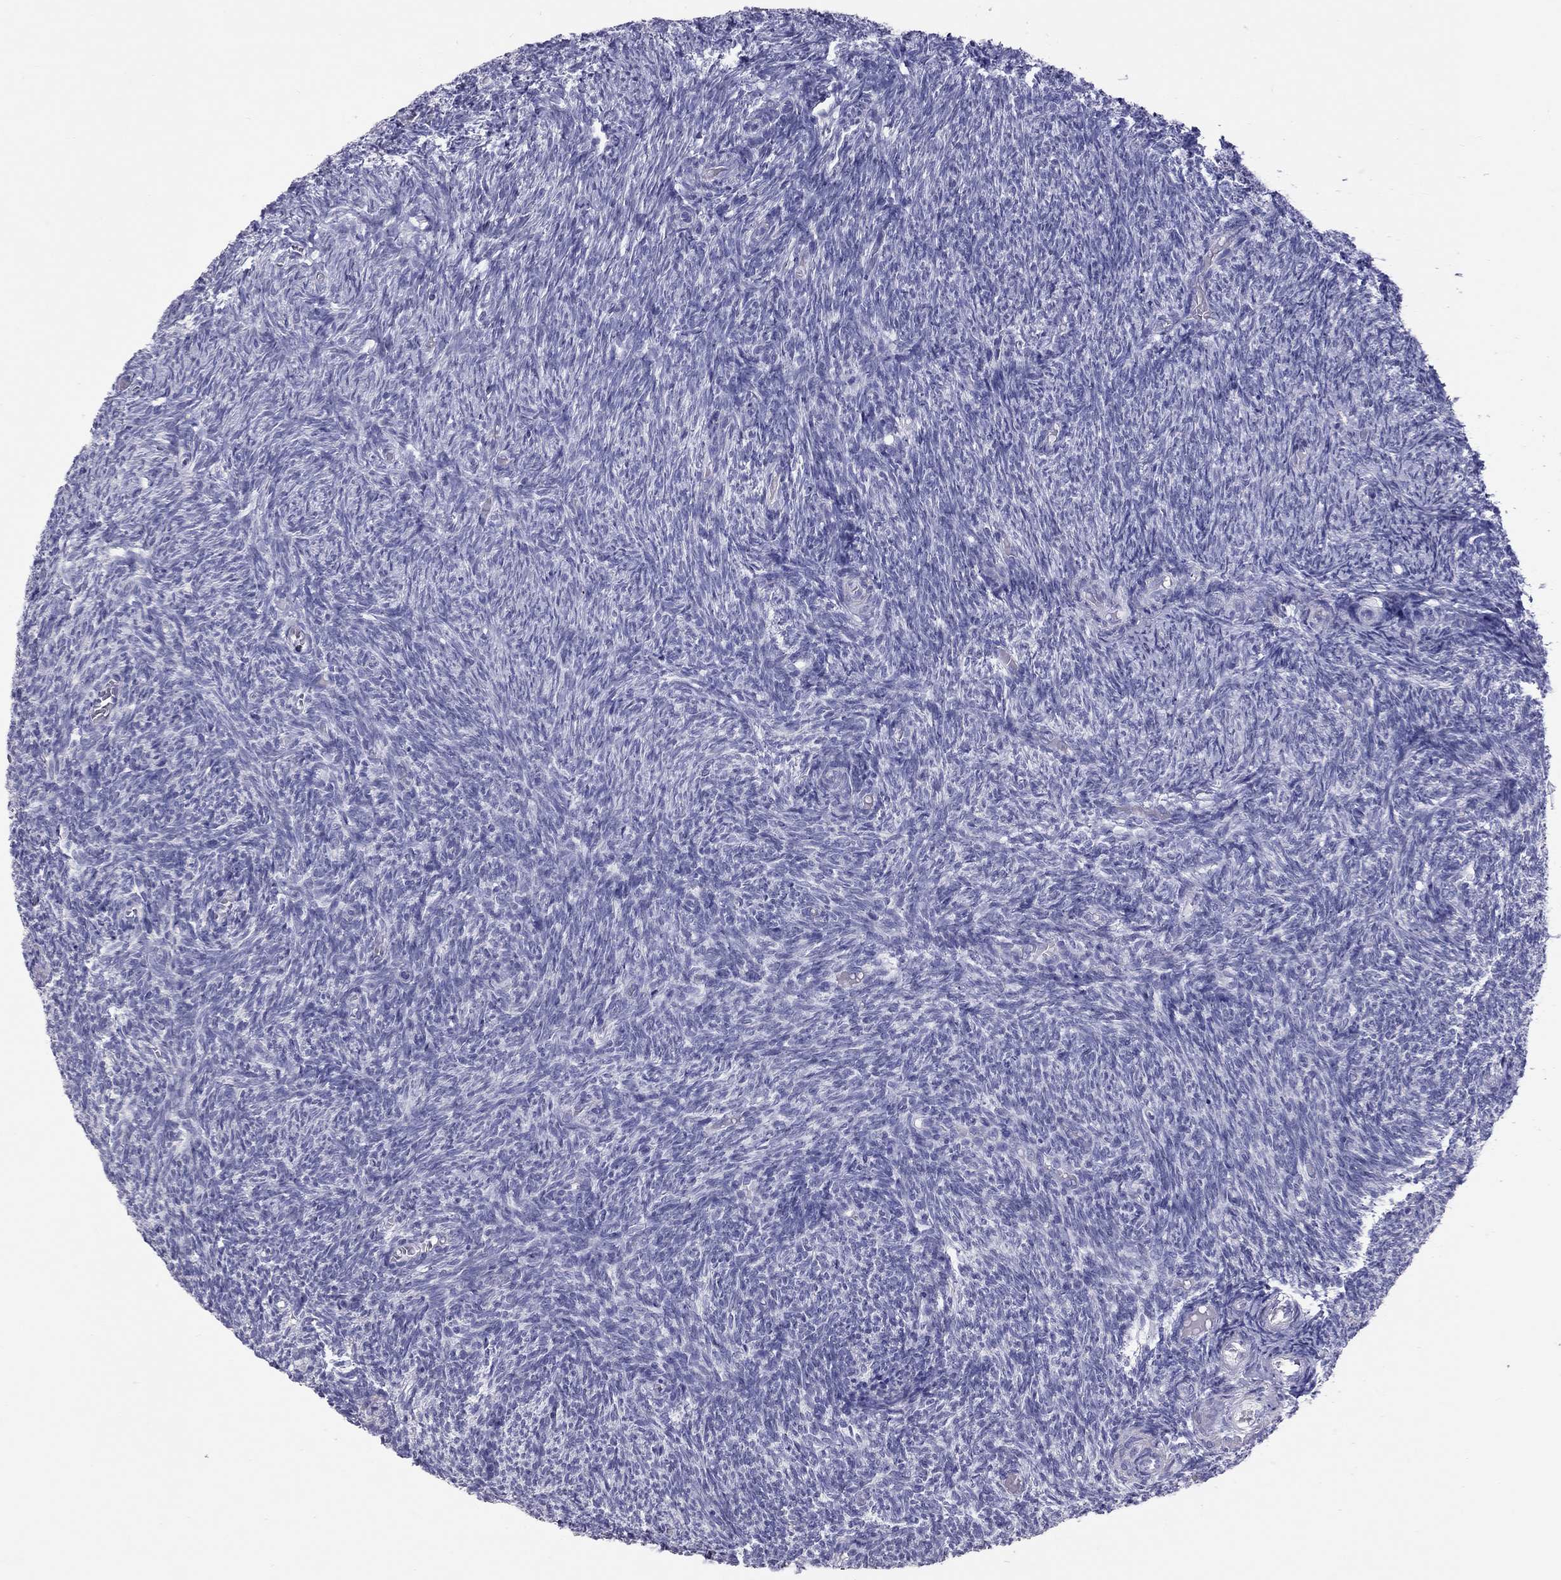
{"staining": {"intensity": "negative", "quantity": "none", "location": "none"}, "tissue": "ovary", "cell_type": "Follicle cells", "image_type": "normal", "snomed": [{"axis": "morphology", "description": "Normal tissue, NOS"}, {"axis": "topography", "description": "Ovary"}], "caption": "IHC histopathology image of normal ovary stained for a protein (brown), which exhibits no expression in follicle cells.", "gene": "IL17REL", "patient": {"sex": "female", "age": 39}}